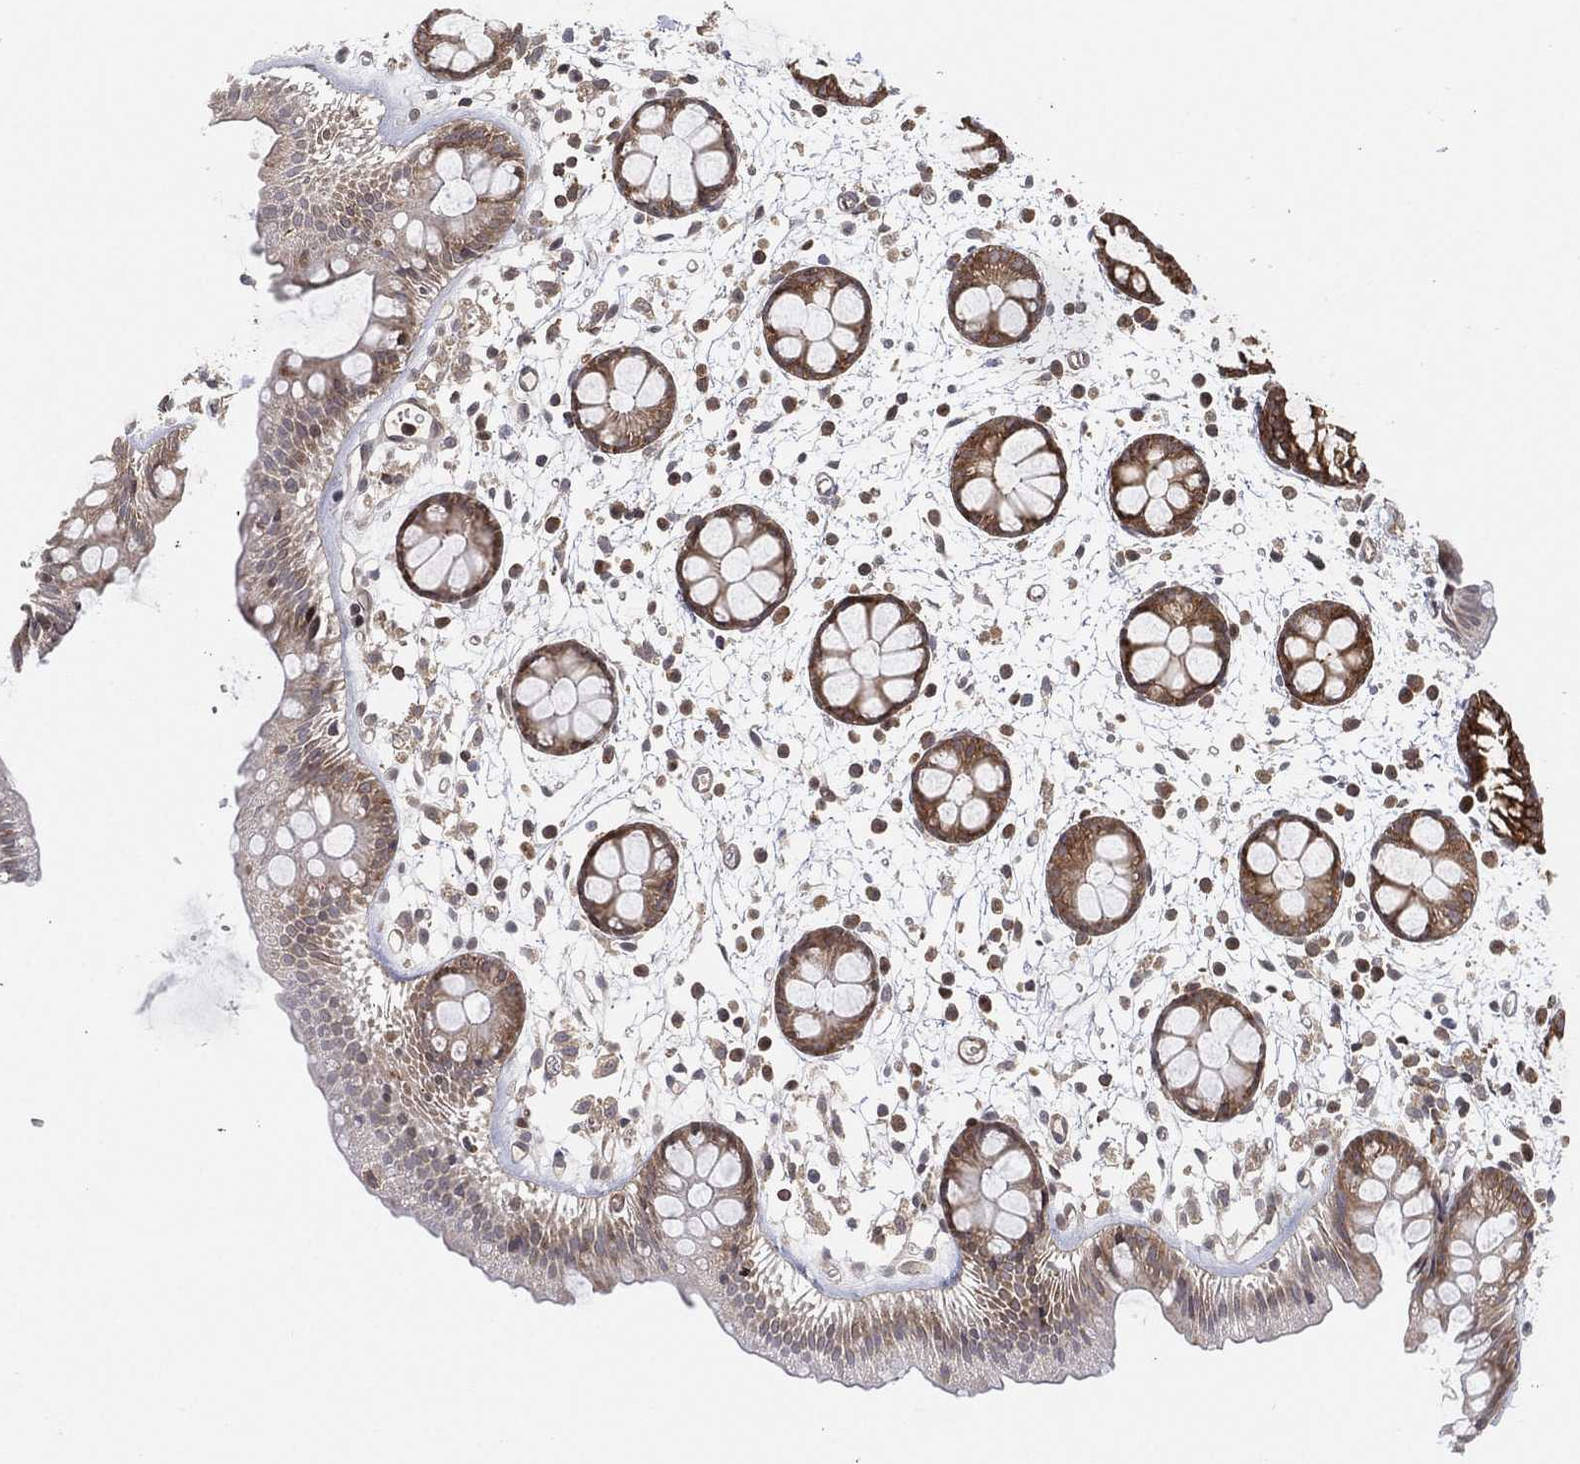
{"staining": {"intensity": "moderate", "quantity": "25%-75%", "location": "cytoplasmic/membranous"}, "tissue": "rectum", "cell_type": "Glandular cells", "image_type": "normal", "snomed": [{"axis": "morphology", "description": "Normal tissue, NOS"}, {"axis": "topography", "description": "Rectum"}], "caption": "Unremarkable rectum demonstrates moderate cytoplasmic/membranous positivity in approximately 25%-75% of glandular cells The staining was performed using DAB to visualize the protein expression in brown, while the nuclei were stained in blue with hematoxylin (Magnification: 20x)..", "gene": "TMTC4", "patient": {"sex": "male", "age": 57}}